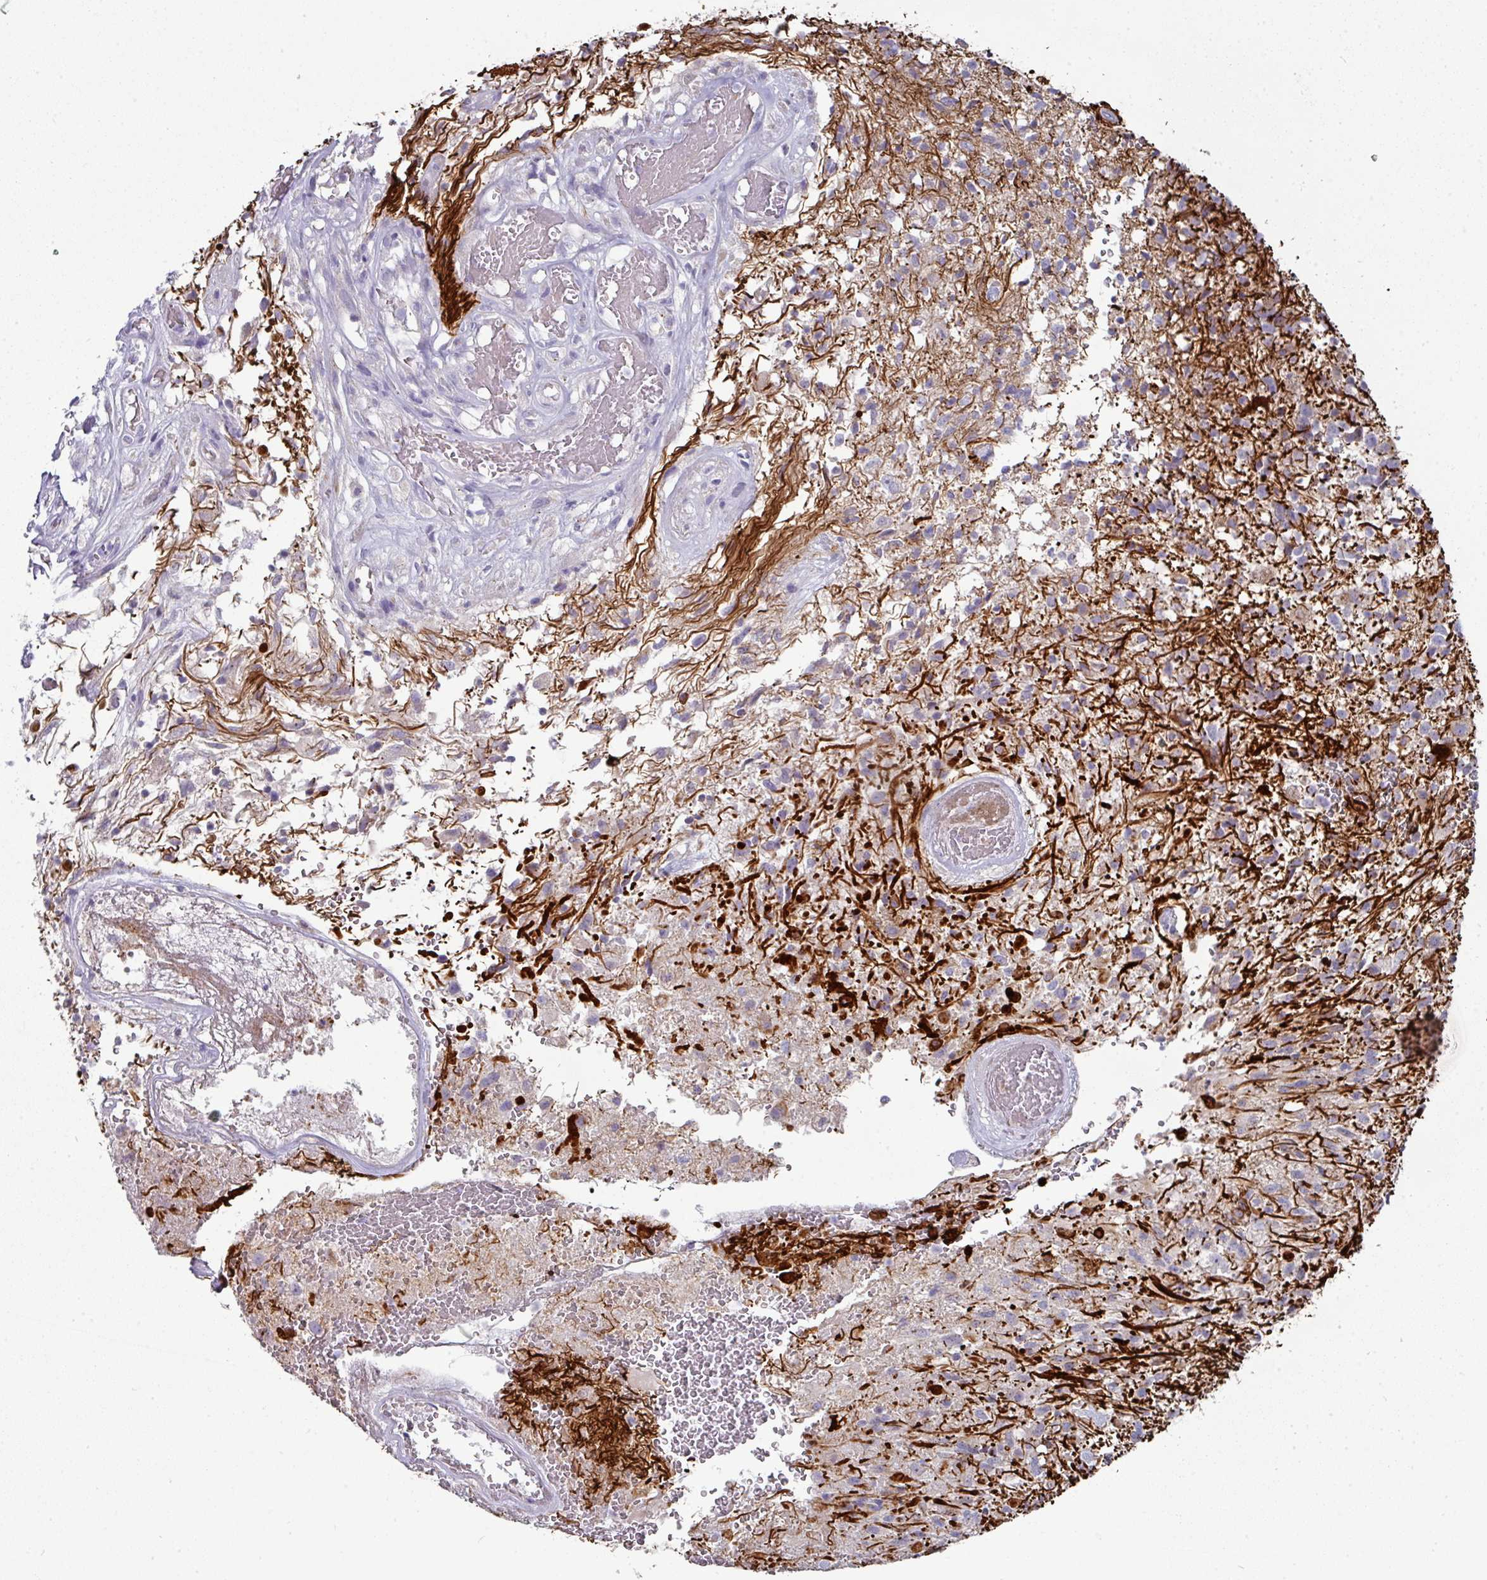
{"staining": {"intensity": "weak", "quantity": "25%-75%", "location": "cytoplasmic/membranous"}, "tissue": "glioma", "cell_type": "Tumor cells", "image_type": "cancer", "snomed": [{"axis": "morphology", "description": "Glioma, malignant, High grade"}, {"axis": "topography", "description": "Brain"}], "caption": "Glioma tissue exhibits weak cytoplasmic/membranous positivity in about 25%-75% of tumor cells", "gene": "IL4R", "patient": {"sex": "male", "age": 56}}